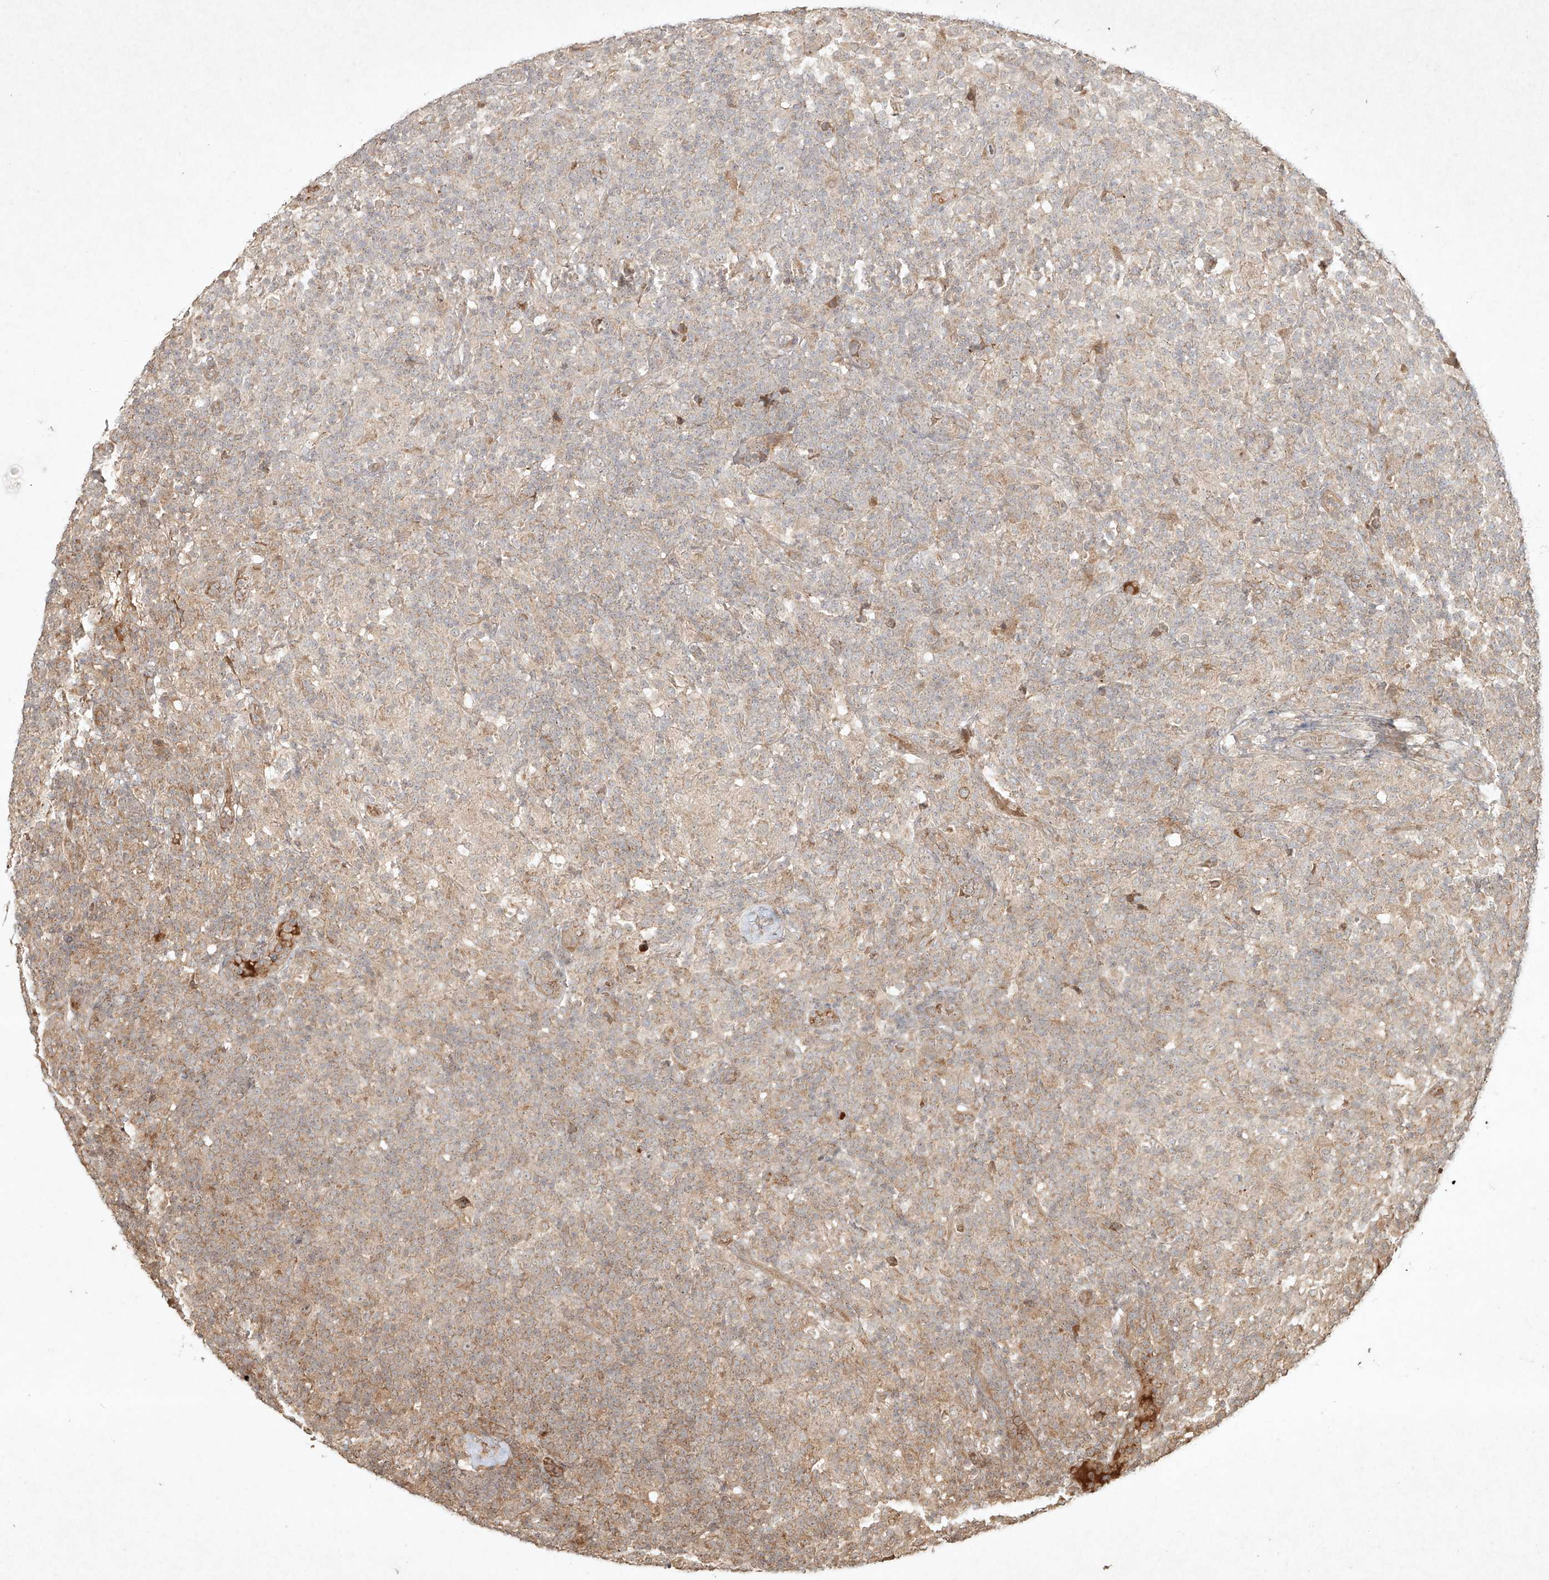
{"staining": {"intensity": "moderate", "quantity": "<25%", "location": "cytoplasmic/membranous"}, "tissue": "lymphoma", "cell_type": "Tumor cells", "image_type": "cancer", "snomed": [{"axis": "morphology", "description": "Hodgkin's disease, NOS"}, {"axis": "topography", "description": "Lymph node"}], "caption": "Lymphoma stained with immunohistochemistry demonstrates moderate cytoplasmic/membranous staining in about <25% of tumor cells. The protein of interest is shown in brown color, while the nuclei are stained blue.", "gene": "CYYR1", "patient": {"sex": "male", "age": 70}}